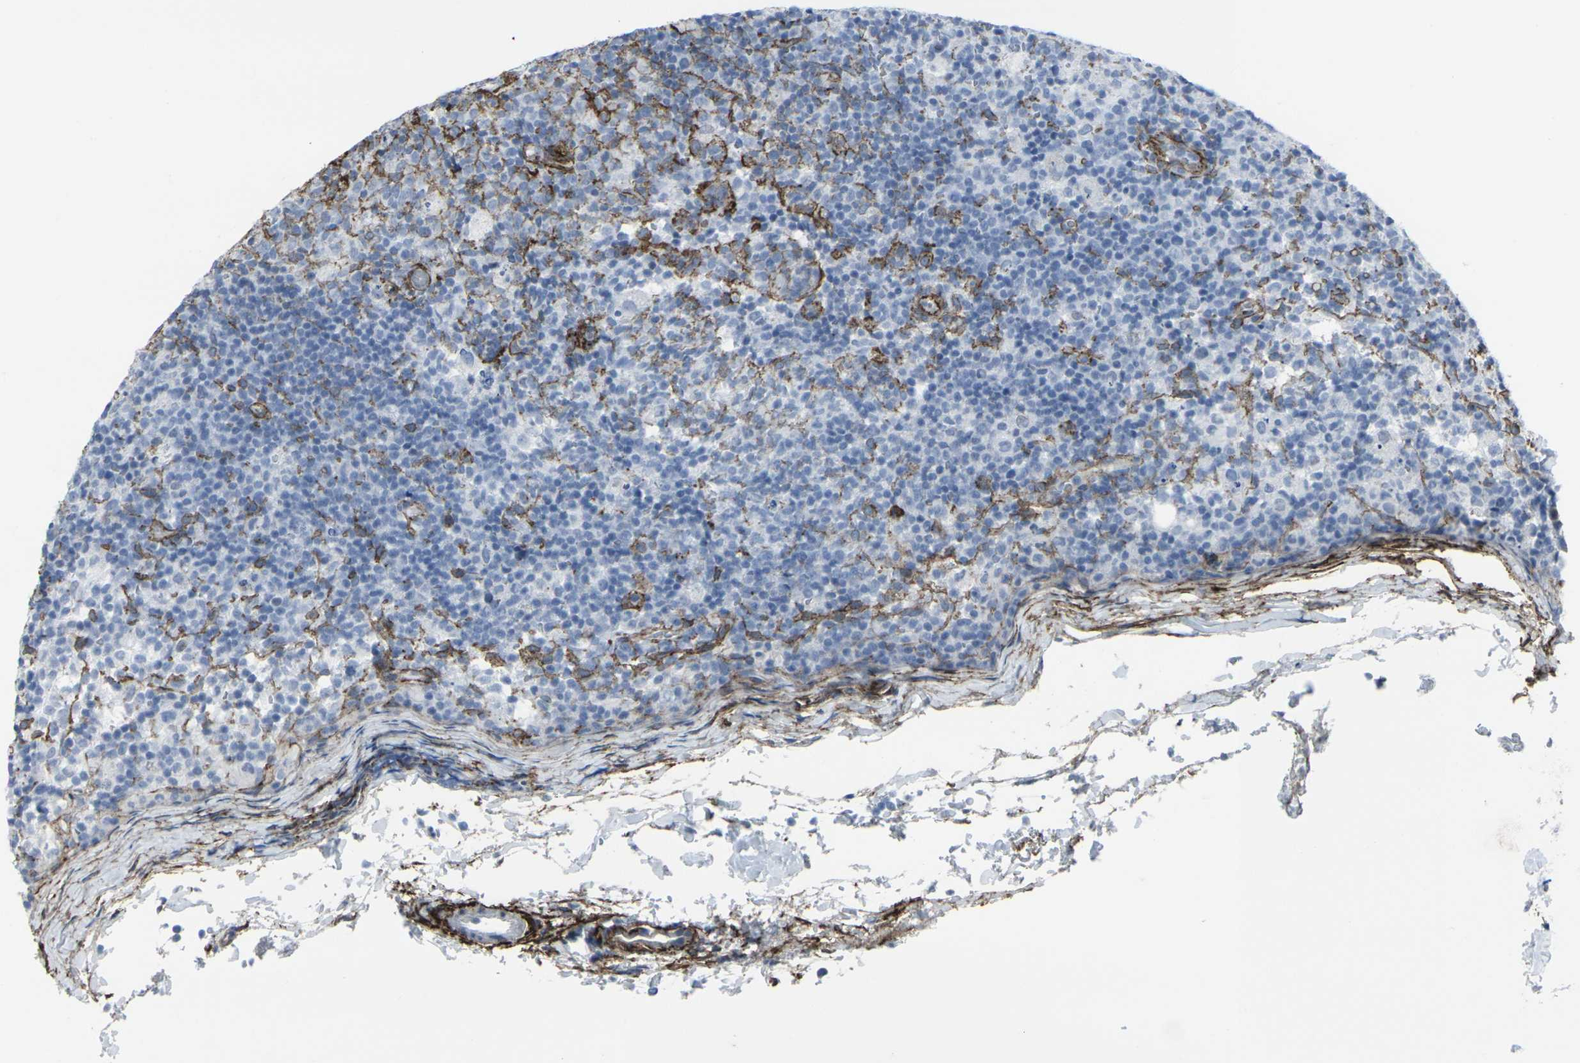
{"staining": {"intensity": "moderate", "quantity": "<25%", "location": "cytoplasmic/membranous"}, "tissue": "lymph node", "cell_type": "Germinal center cells", "image_type": "normal", "snomed": [{"axis": "morphology", "description": "Normal tissue, NOS"}, {"axis": "morphology", "description": "Inflammation, NOS"}, {"axis": "topography", "description": "Lymph node"}], "caption": "About <25% of germinal center cells in unremarkable lymph node exhibit moderate cytoplasmic/membranous protein expression as visualized by brown immunohistochemical staining.", "gene": "CDH11", "patient": {"sex": "male", "age": 55}}